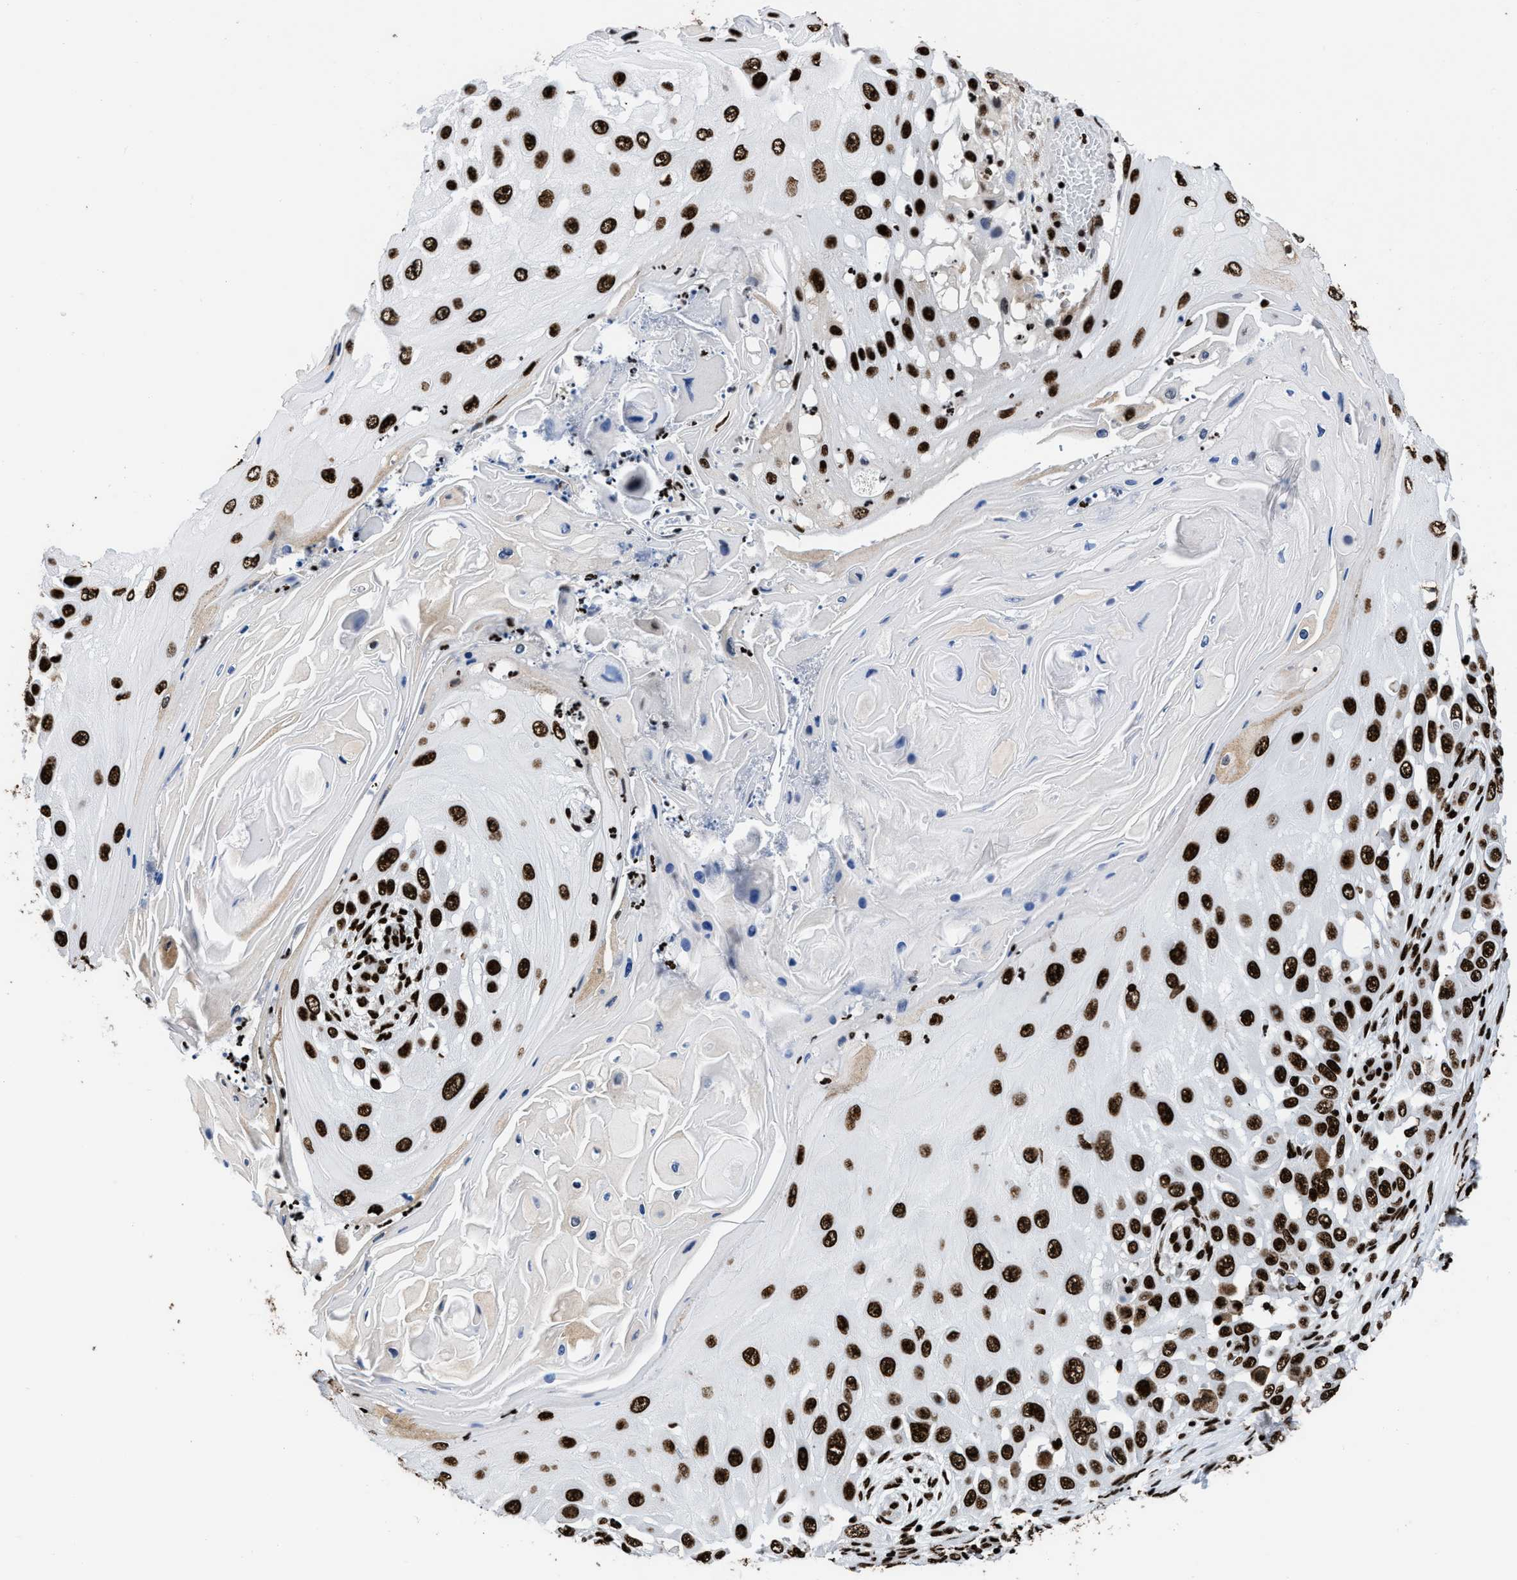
{"staining": {"intensity": "strong", "quantity": ">75%", "location": "nuclear"}, "tissue": "skin cancer", "cell_type": "Tumor cells", "image_type": "cancer", "snomed": [{"axis": "morphology", "description": "Squamous cell carcinoma, NOS"}, {"axis": "topography", "description": "Skin"}], "caption": "High-magnification brightfield microscopy of skin squamous cell carcinoma stained with DAB (brown) and counterstained with hematoxylin (blue). tumor cells exhibit strong nuclear positivity is present in approximately>75% of cells. (DAB (3,3'-diaminobenzidine) IHC, brown staining for protein, blue staining for nuclei).", "gene": "HNRNPM", "patient": {"sex": "female", "age": 44}}